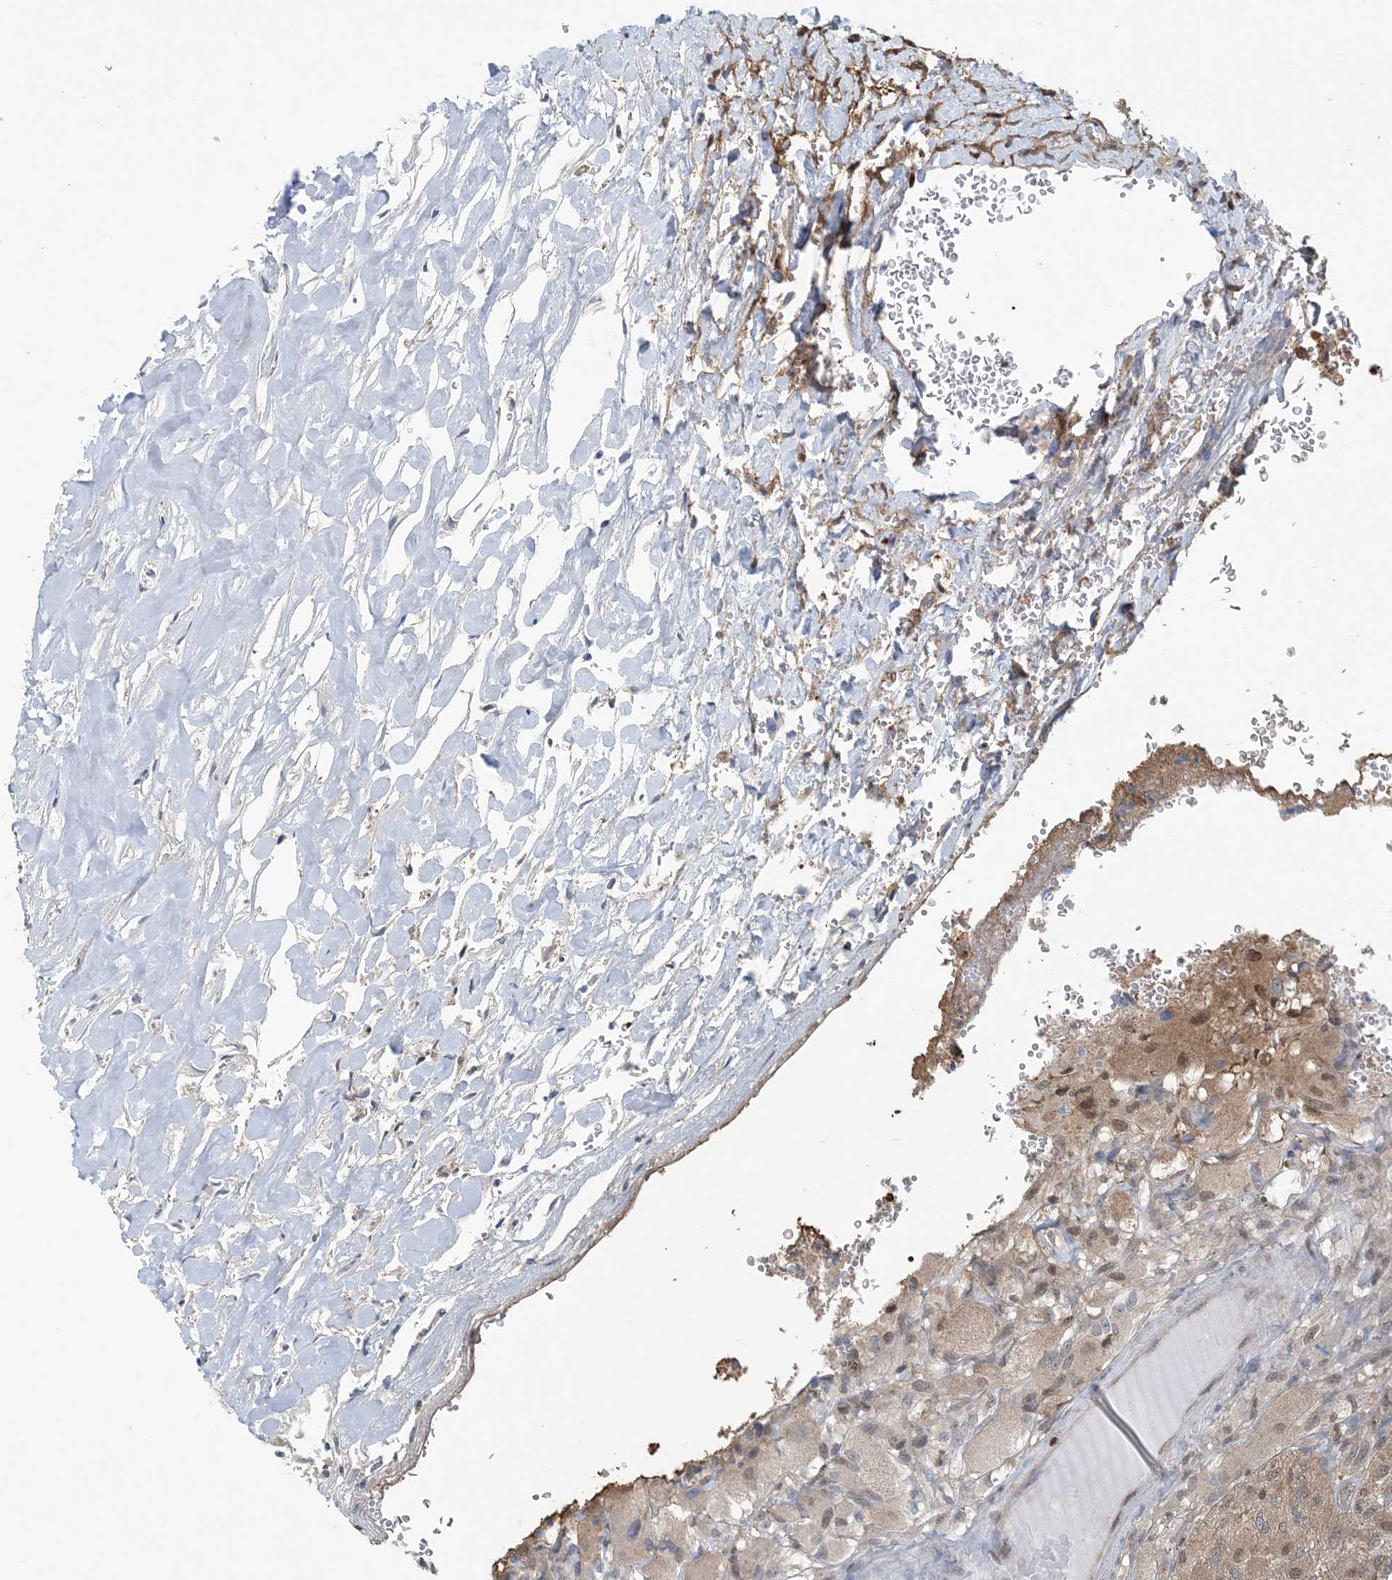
{"staining": {"intensity": "moderate", "quantity": "<25%", "location": "cytoplasmic/membranous,nuclear"}, "tissue": "glioma", "cell_type": "Tumor cells", "image_type": "cancer", "snomed": [{"axis": "morphology", "description": "Normal tissue, NOS"}, {"axis": "morphology", "description": "Glioma, malignant, High grade"}, {"axis": "topography", "description": "Cerebral cortex"}], "caption": "Glioma stained with DAB immunohistochemistry displays low levels of moderate cytoplasmic/membranous and nuclear staining in about <25% of tumor cells. (Brightfield microscopy of DAB IHC at high magnification).", "gene": "HIKESHI", "patient": {"sex": "male", "age": 77}}